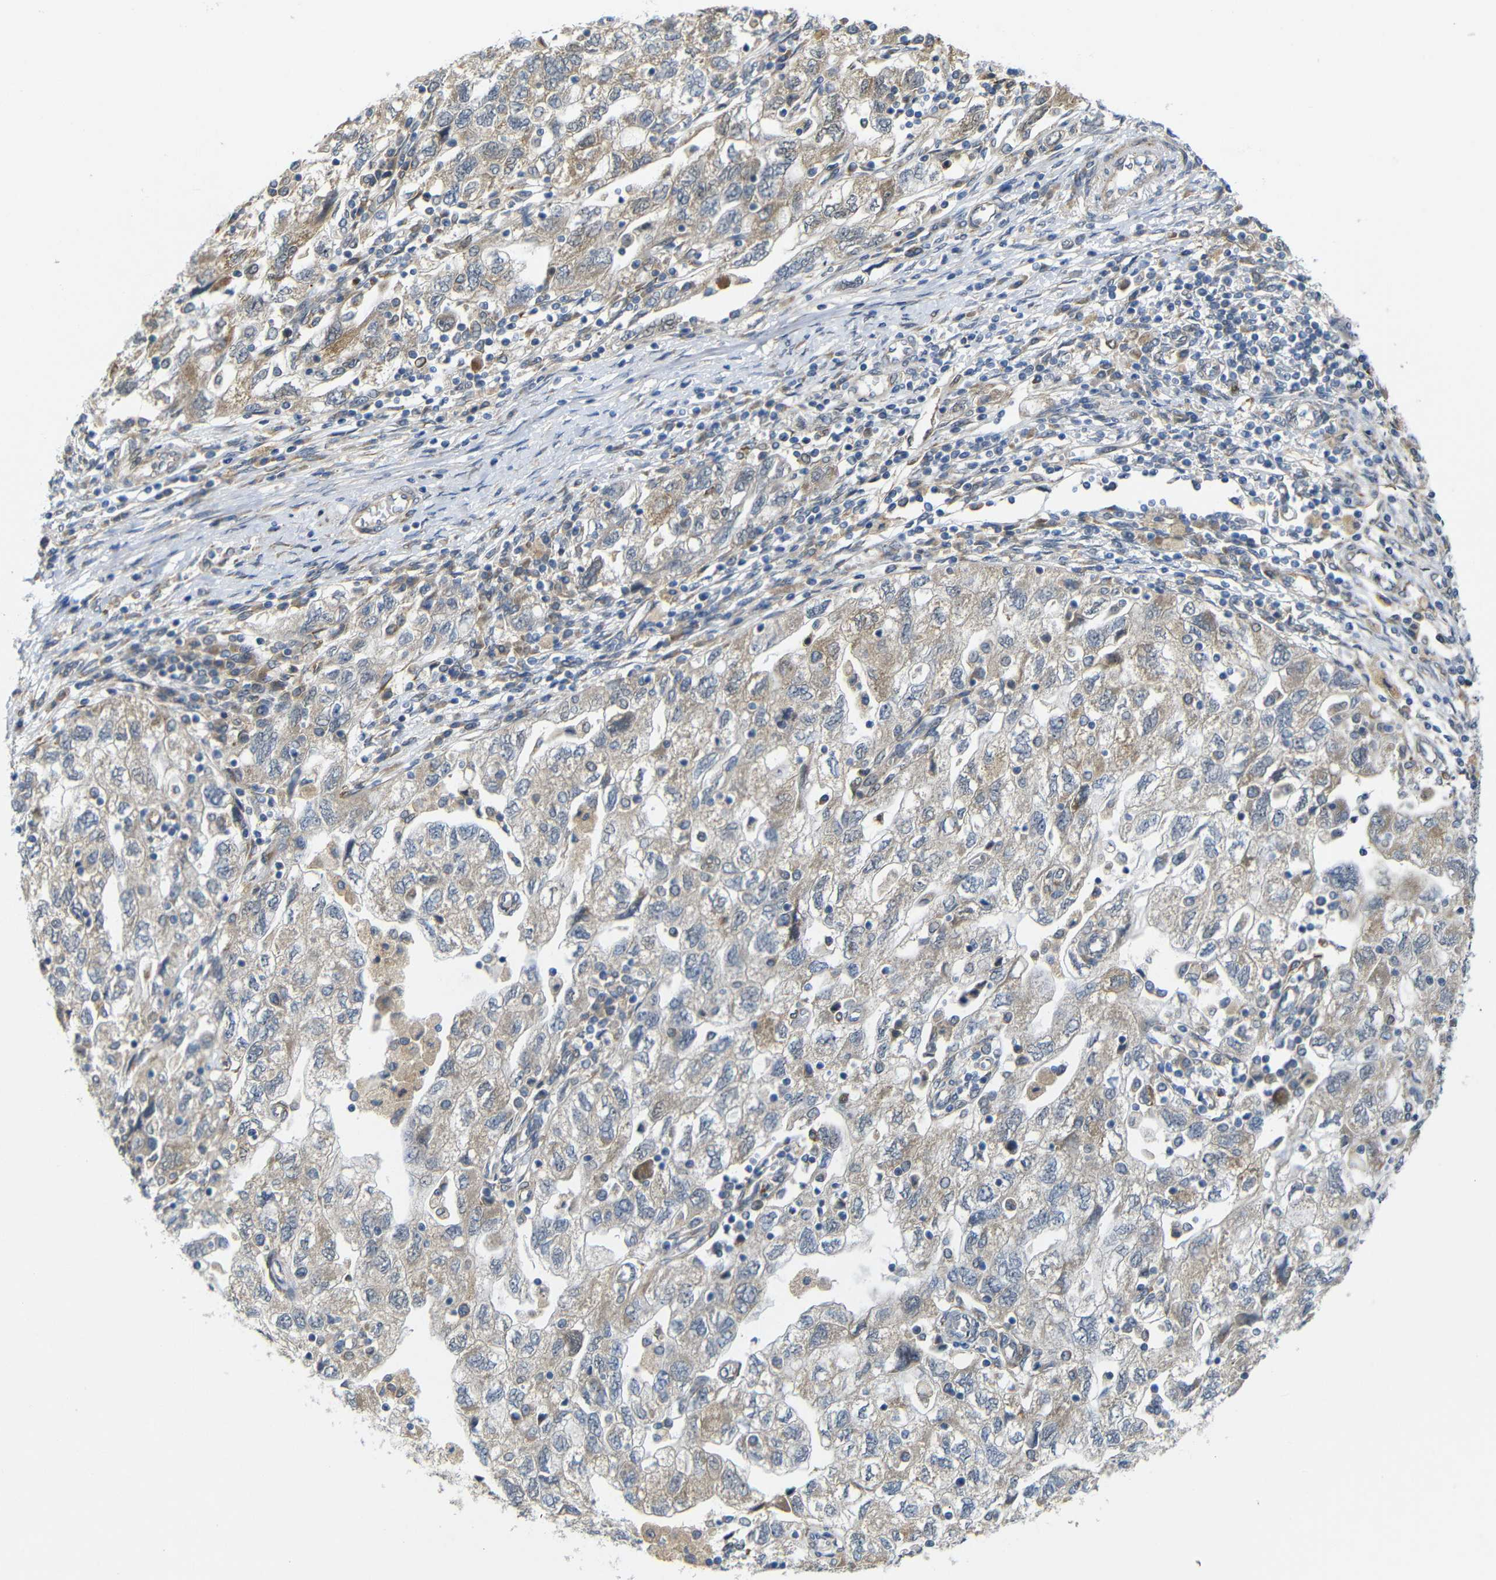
{"staining": {"intensity": "weak", "quantity": ">75%", "location": "cytoplasmic/membranous"}, "tissue": "ovarian cancer", "cell_type": "Tumor cells", "image_type": "cancer", "snomed": [{"axis": "morphology", "description": "Carcinoma, NOS"}, {"axis": "morphology", "description": "Cystadenocarcinoma, serous, NOS"}, {"axis": "topography", "description": "Ovary"}], "caption": "A brown stain shows weak cytoplasmic/membranous expression of a protein in human ovarian cancer (carcinoma) tumor cells.", "gene": "P3H2", "patient": {"sex": "female", "age": 69}}